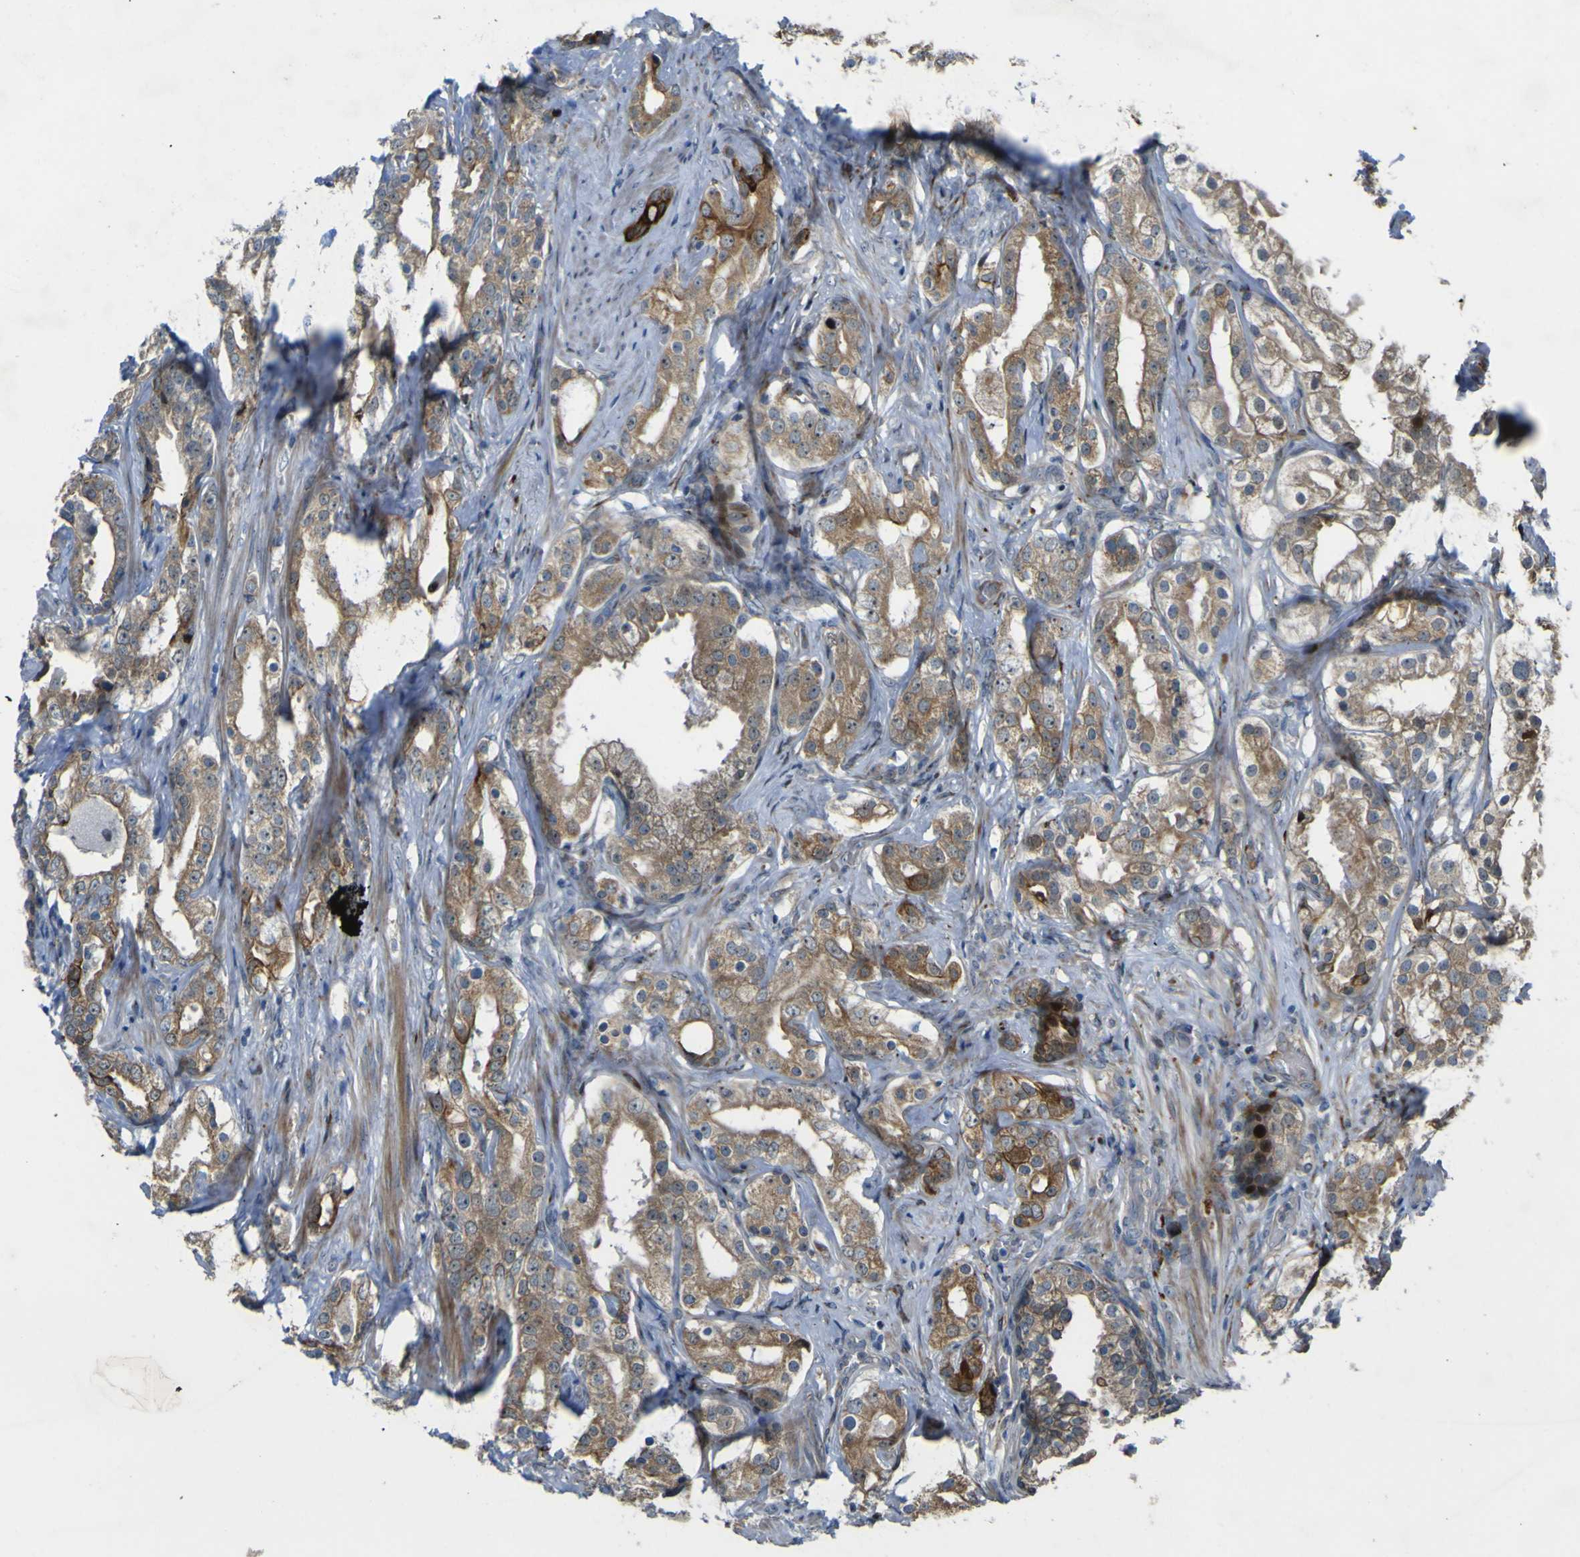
{"staining": {"intensity": "moderate", "quantity": ">75%", "location": "cytoplasmic/membranous"}, "tissue": "prostate cancer", "cell_type": "Tumor cells", "image_type": "cancer", "snomed": [{"axis": "morphology", "description": "Adenocarcinoma, Low grade"}, {"axis": "topography", "description": "Prostate"}], "caption": "Prostate adenocarcinoma (low-grade) was stained to show a protein in brown. There is medium levels of moderate cytoplasmic/membranous positivity in approximately >75% of tumor cells. (brown staining indicates protein expression, while blue staining denotes nuclei).", "gene": "LBHD1", "patient": {"sex": "male", "age": 59}}